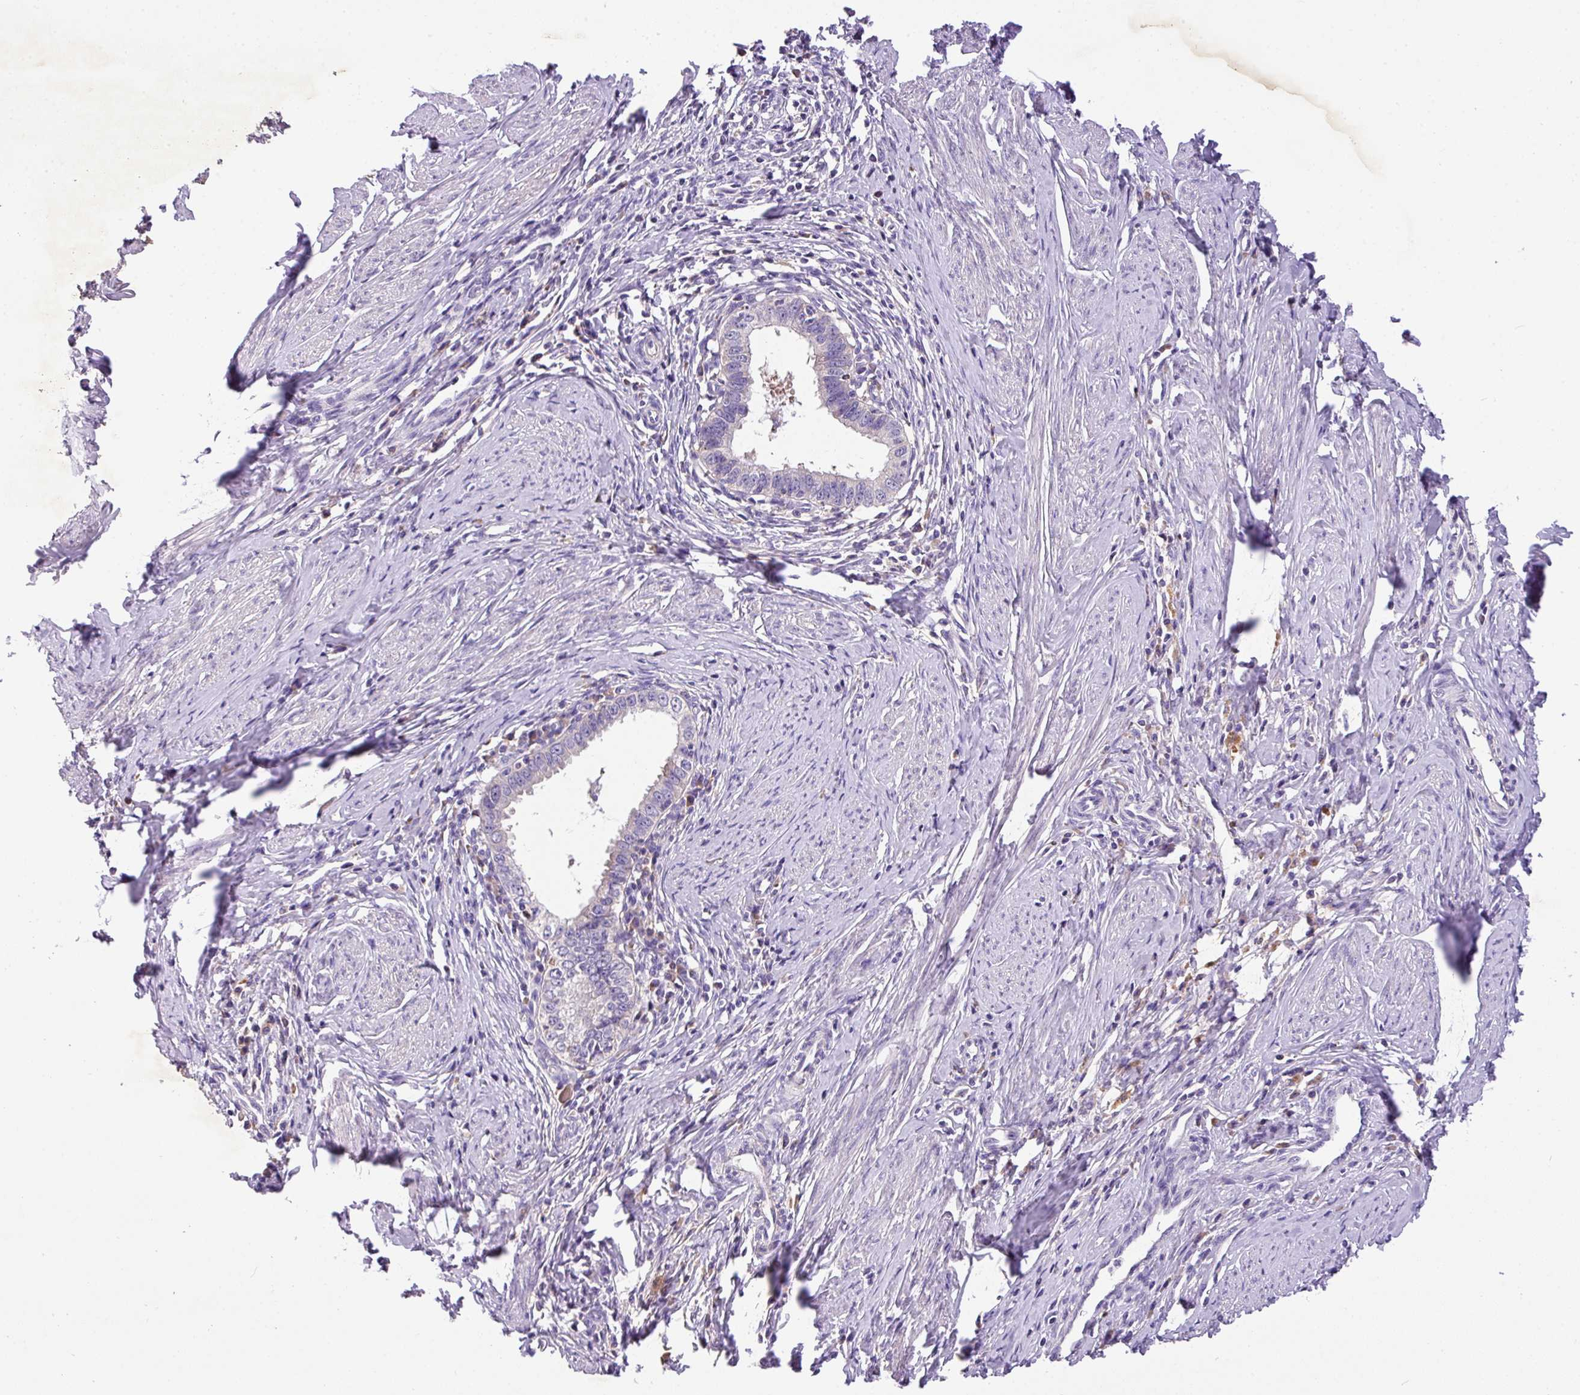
{"staining": {"intensity": "negative", "quantity": "none", "location": "none"}, "tissue": "cervical cancer", "cell_type": "Tumor cells", "image_type": "cancer", "snomed": [{"axis": "morphology", "description": "Adenocarcinoma, NOS"}, {"axis": "topography", "description": "Cervix"}], "caption": "Immunohistochemical staining of human cervical cancer (adenocarcinoma) reveals no significant positivity in tumor cells.", "gene": "ANXA2R", "patient": {"sex": "female", "age": 36}}